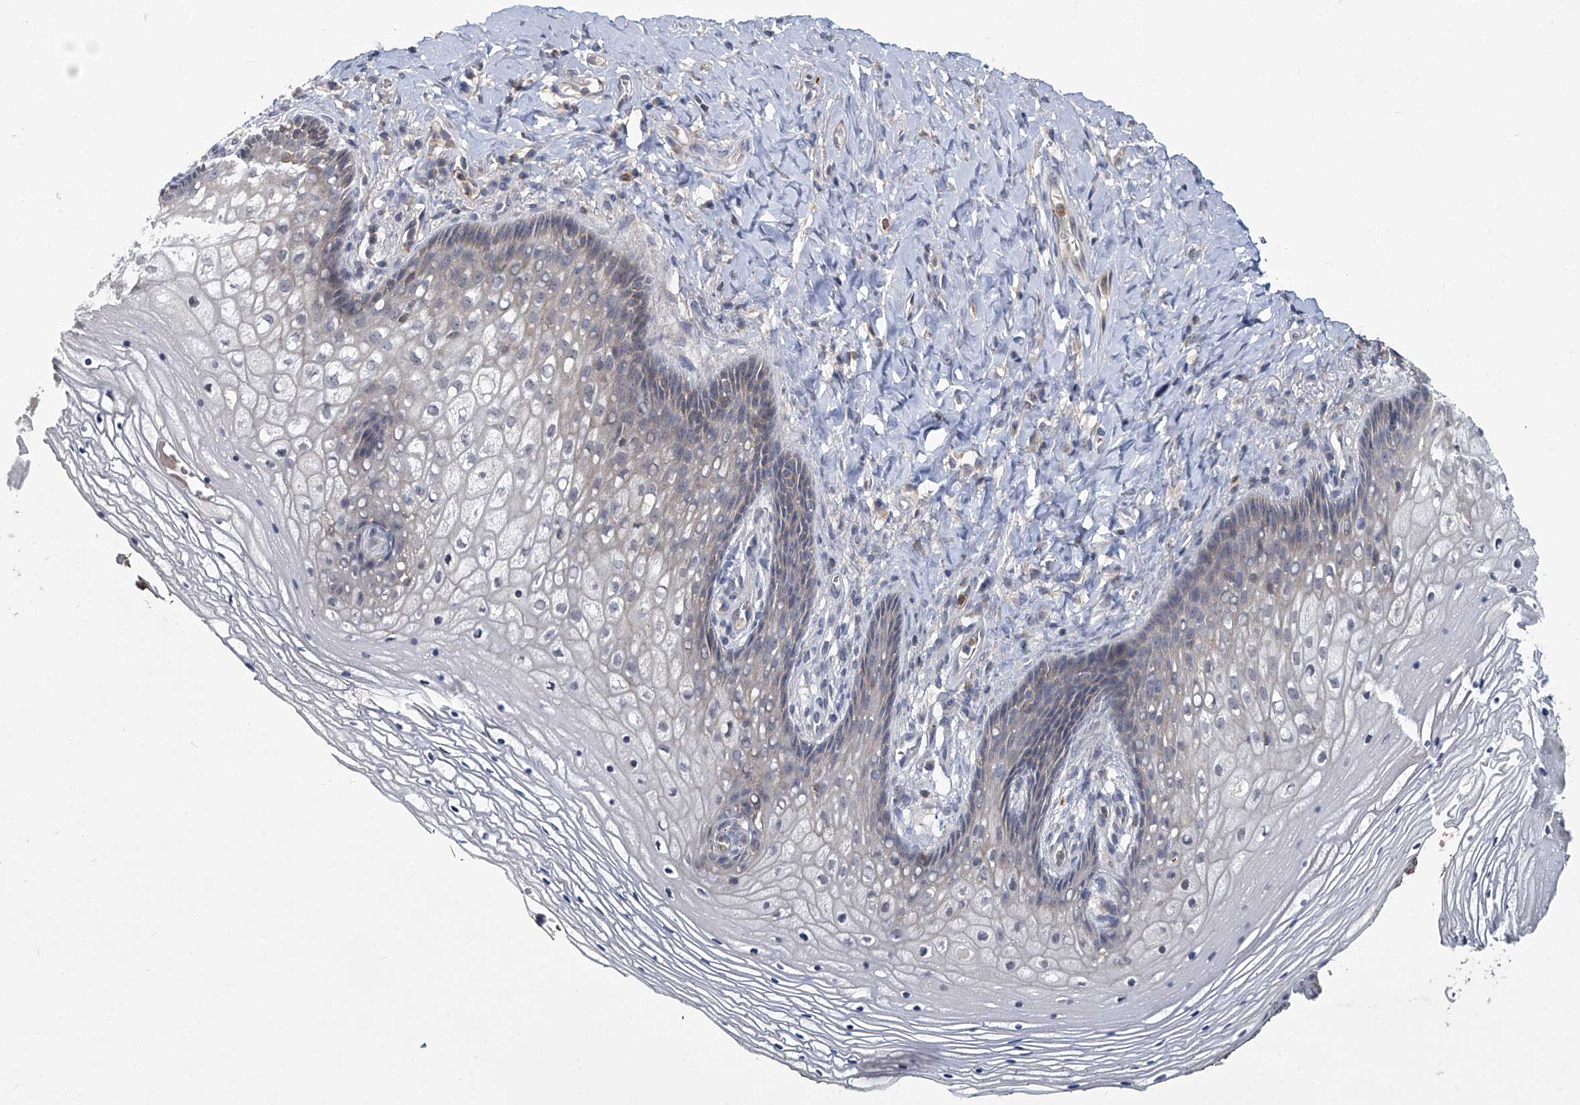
{"staining": {"intensity": "negative", "quantity": "none", "location": "none"}, "tissue": "vagina", "cell_type": "Squamous epithelial cells", "image_type": "normal", "snomed": [{"axis": "morphology", "description": "Normal tissue, NOS"}, {"axis": "topography", "description": "Vagina"}], "caption": "High magnification brightfield microscopy of unremarkable vagina stained with DAB (3,3'-diaminobenzidine) (brown) and counterstained with hematoxylin (blue): squamous epithelial cells show no significant staining.", "gene": "AKNAD1", "patient": {"sex": "female", "age": 60}}